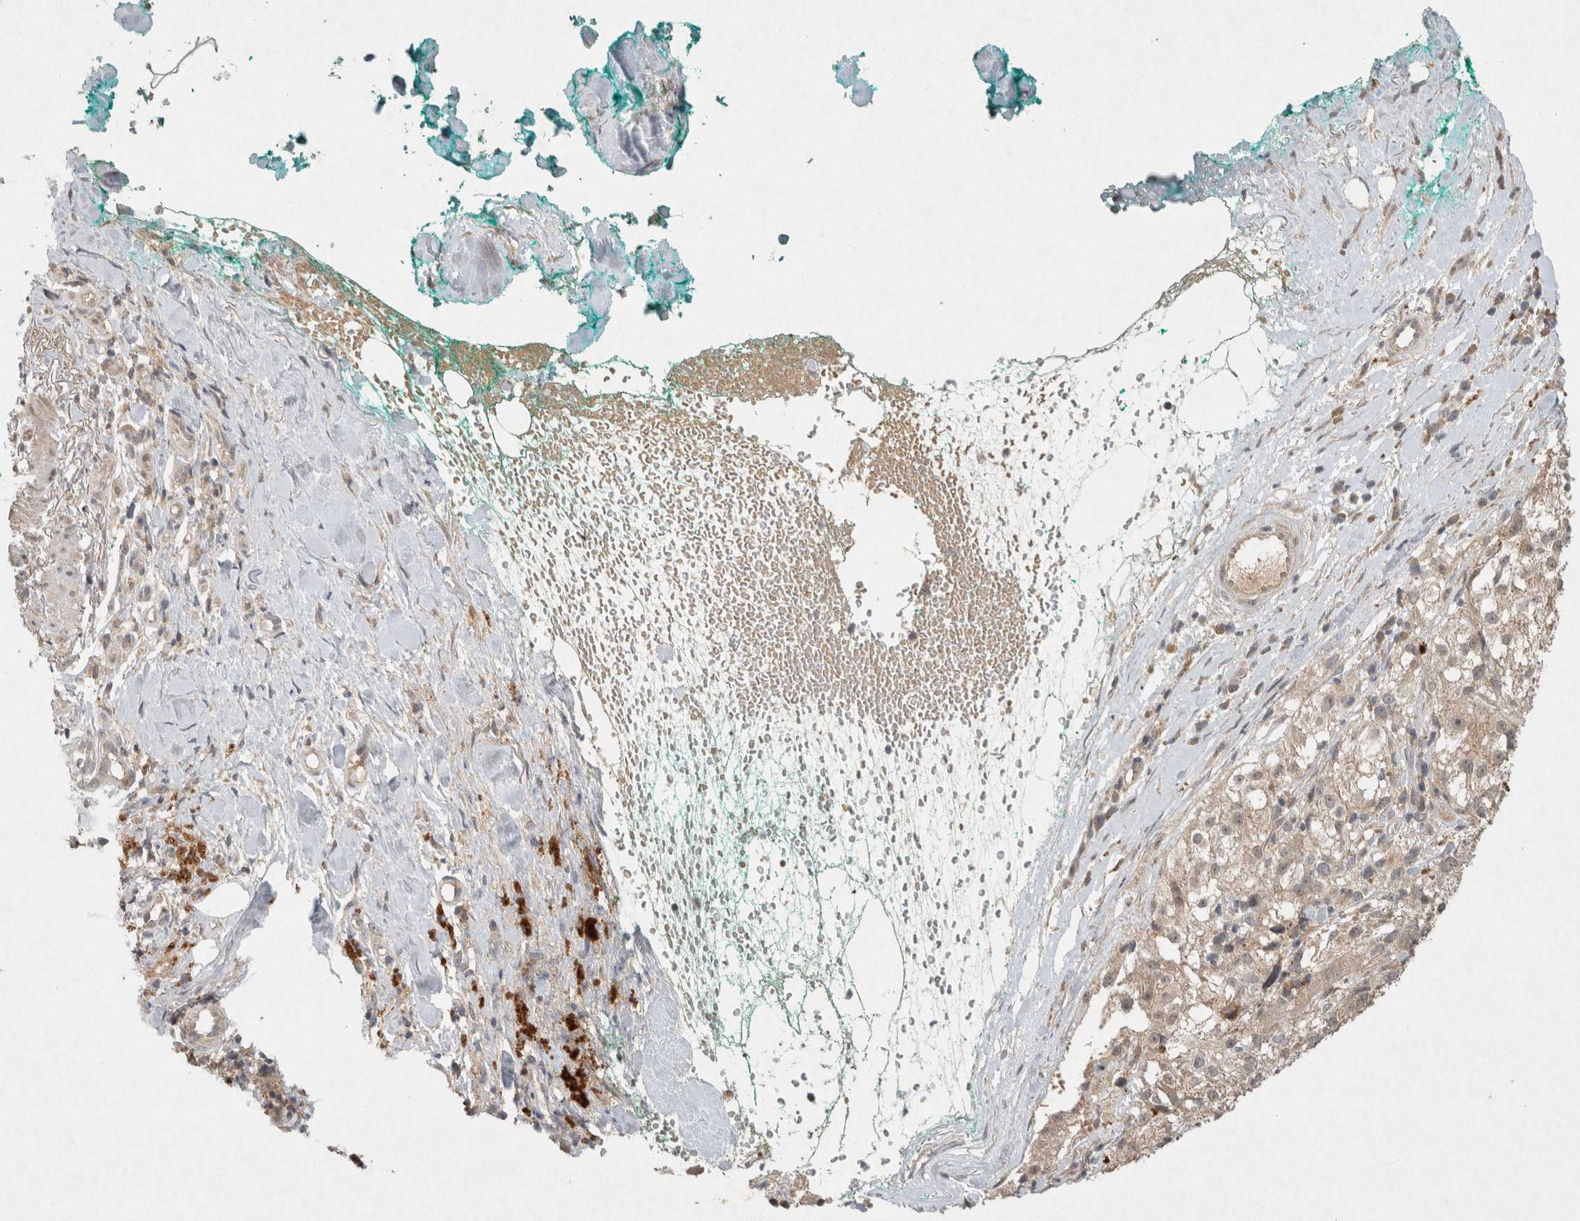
{"staining": {"intensity": "weak", "quantity": "25%-75%", "location": "cytoplasmic/membranous"}, "tissue": "melanoma", "cell_type": "Tumor cells", "image_type": "cancer", "snomed": [{"axis": "morphology", "description": "Necrosis, NOS"}, {"axis": "morphology", "description": "Malignant melanoma, NOS"}, {"axis": "topography", "description": "Skin"}], "caption": "Immunohistochemical staining of malignant melanoma reveals weak cytoplasmic/membranous protein expression in about 25%-75% of tumor cells.", "gene": "LOXL2", "patient": {"sex": "female", "age": 87}}